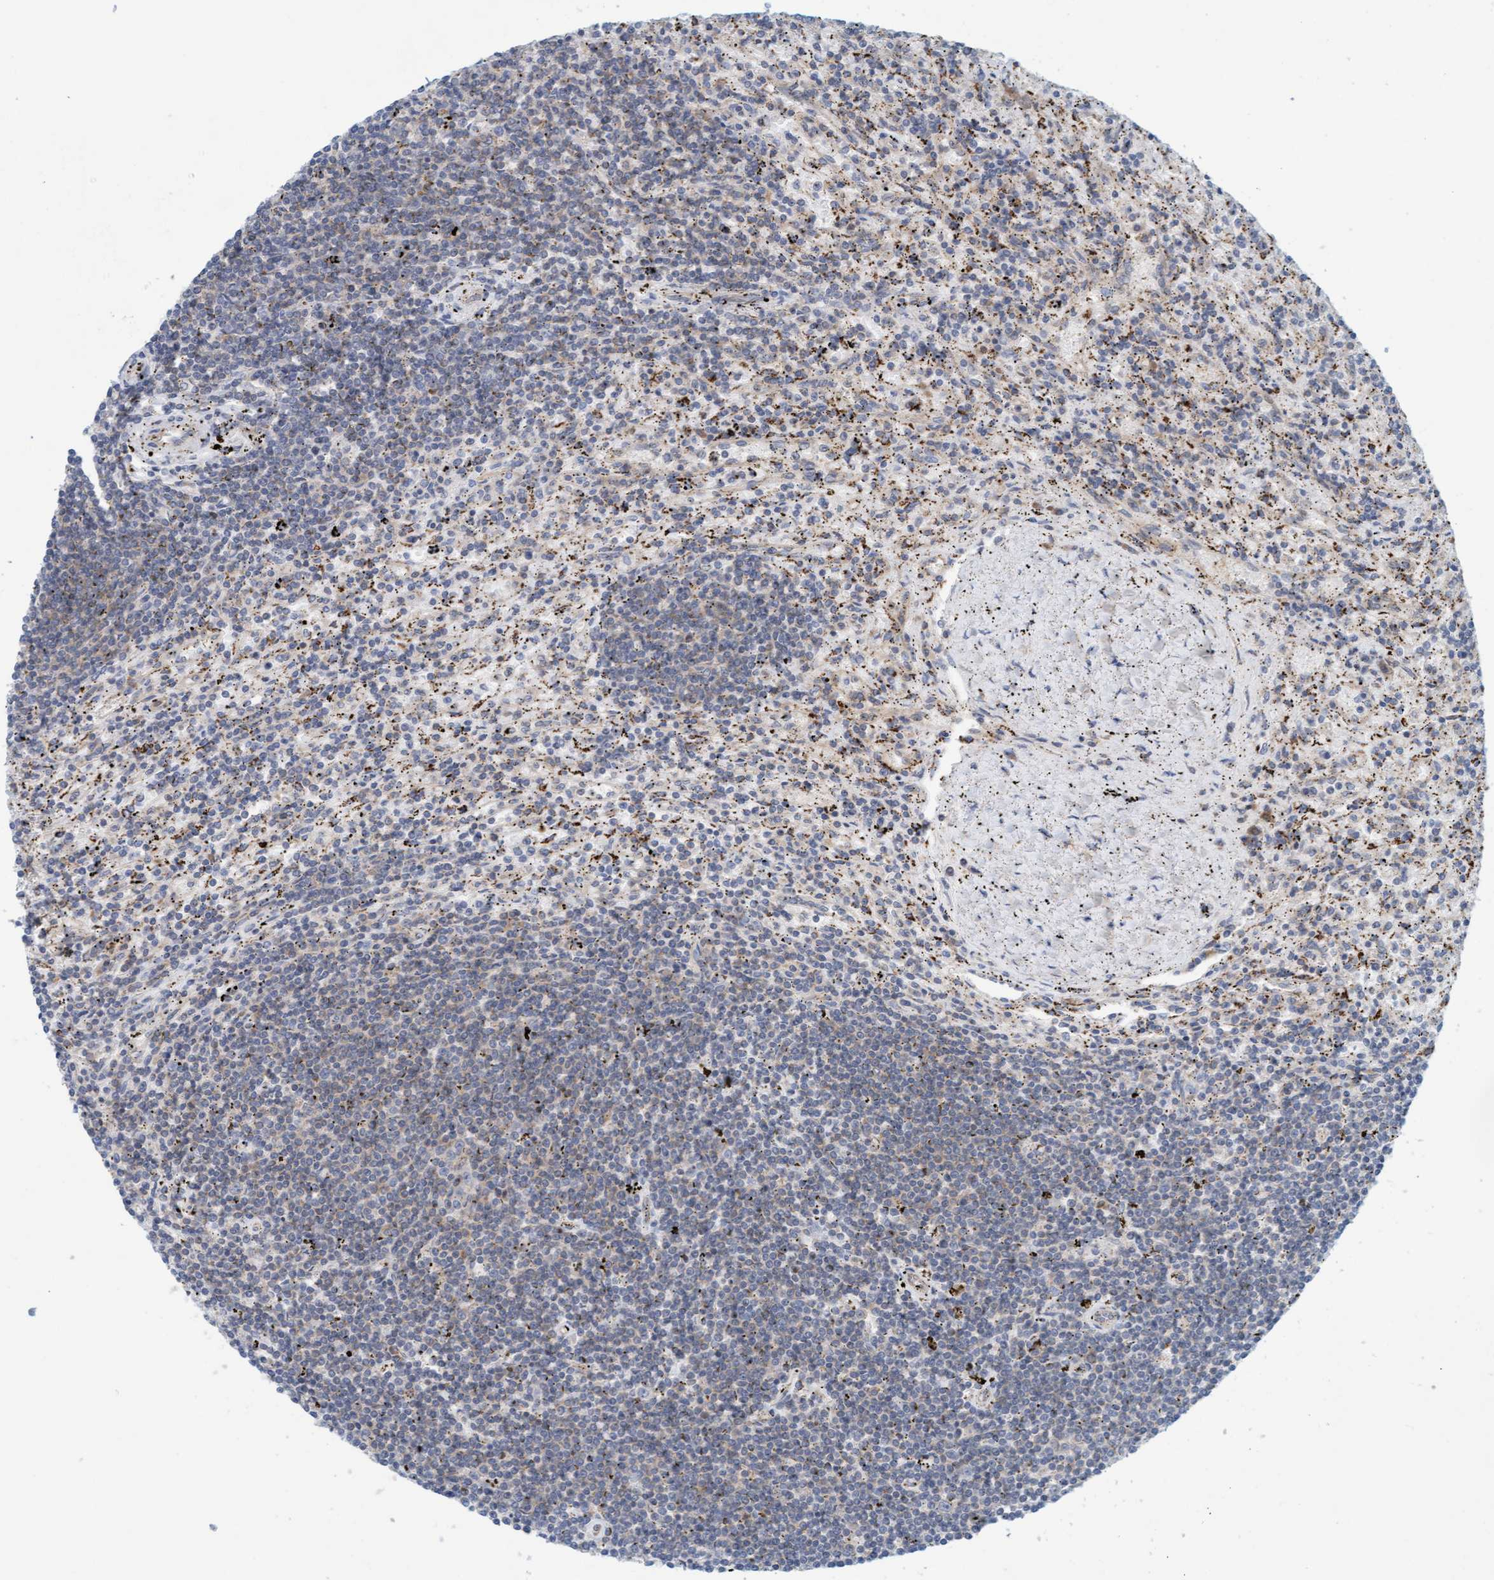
{"staining": {"intensity": "negative", "quantity": "none", "location": "none"}, "tissue": "lymphoma", "cell_type": "Tumor cells", "image_type": "cancer", "snomed": [{"axis": "morphology", "description": "Malignant lymphoma, non-Hodgkin's type, Low grade"}, {"axis": "topography", "description": "Spleen"}], "caption": "High magnification brightfield microscopy of malignant lymphoma, non-Hodgkin's type (low-grade) stained with DAB (3,3'-diaminobenzidine) (brown) and counterstained with hematoxylin (blue): tumor cells show no significant expression.", "gene": "PRKD2", "patient": {"sex": "male", "age": 76}}